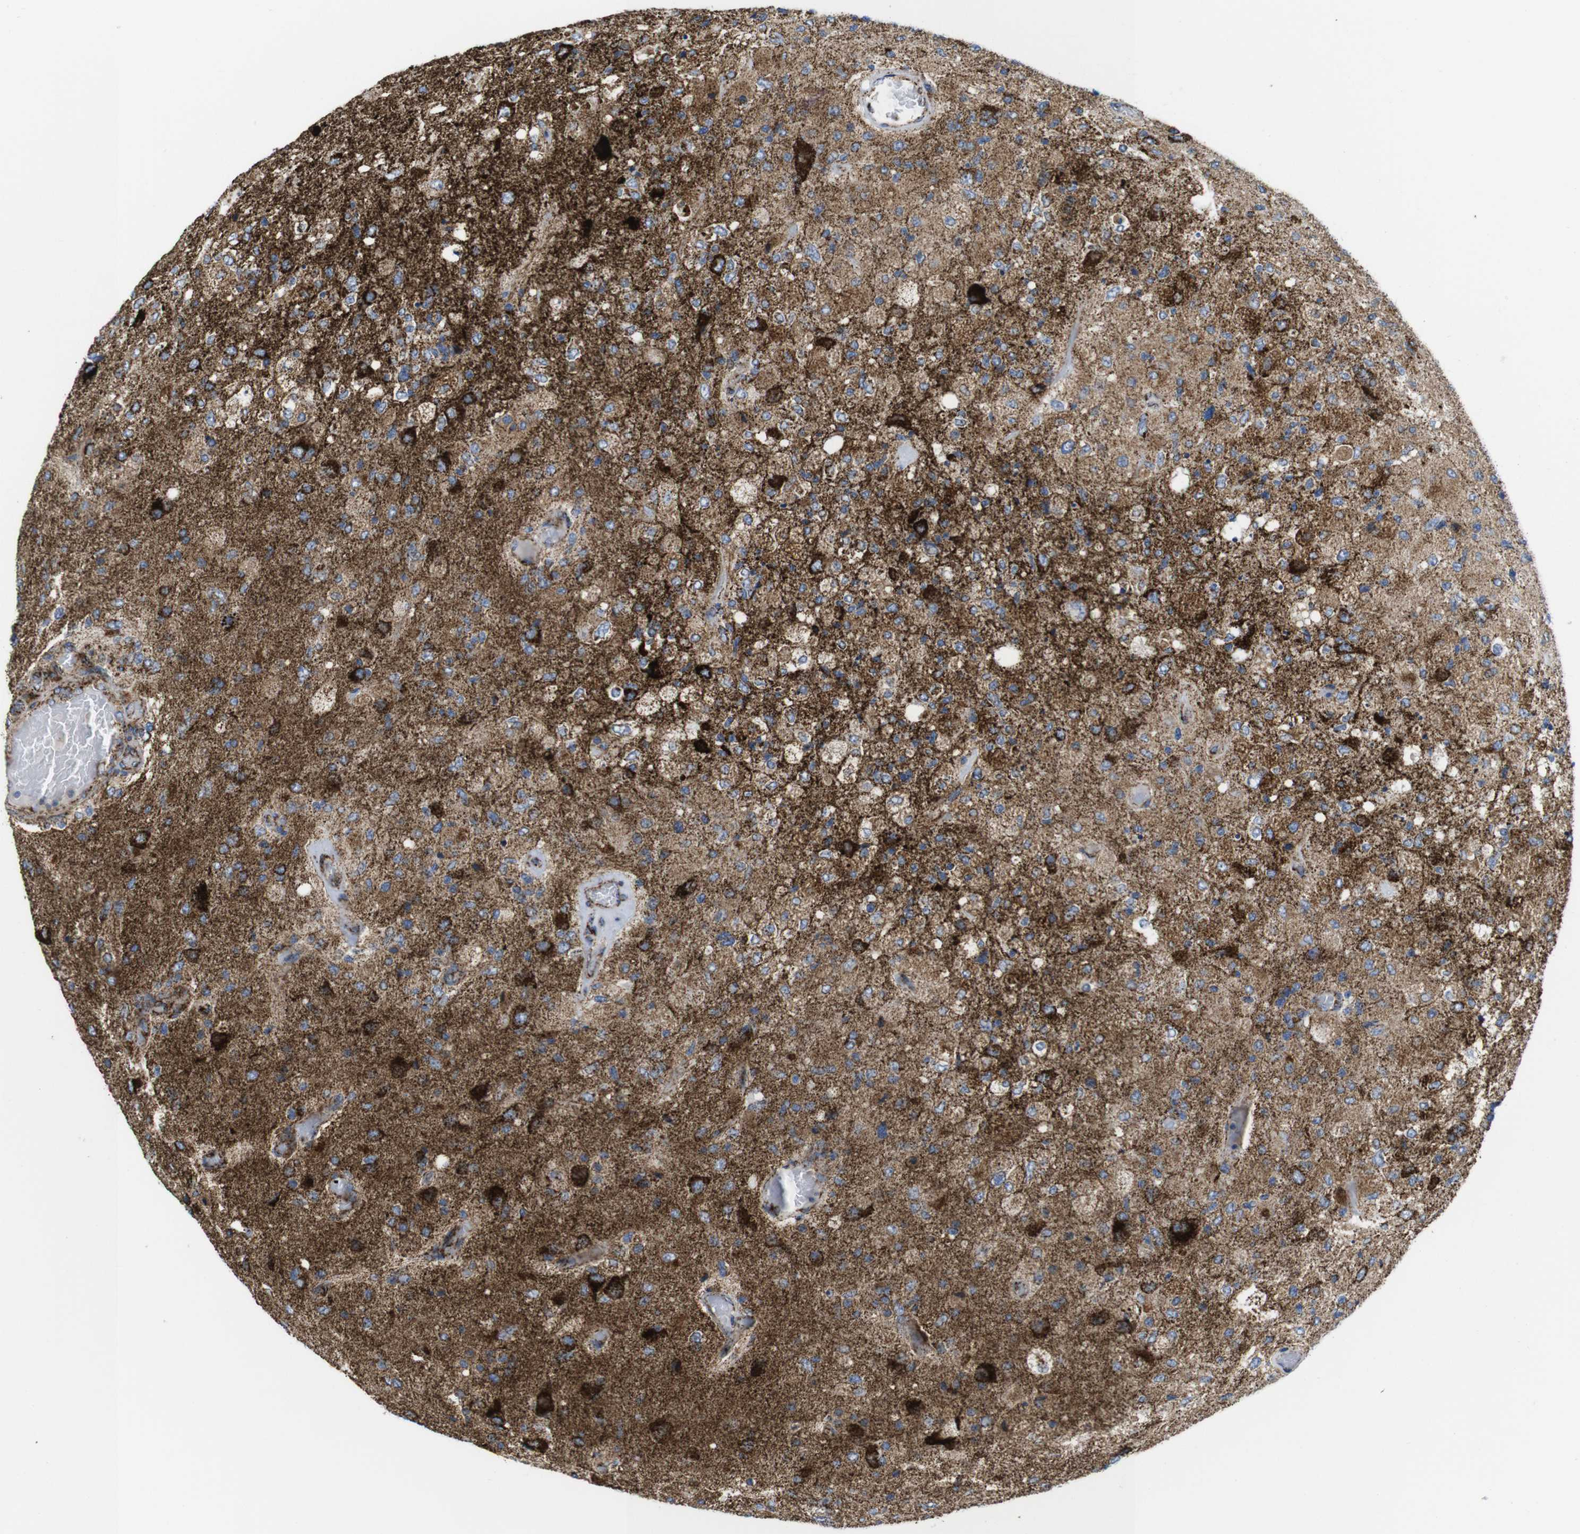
{"staining": {"intensity": "strong", "quantity": "25%-75%", "location": "cytoplasmic/membranous"}, "tissue": "glioma", "cell_type": "Tumor cells", "image_type": "cancer", "snomed": [{"axis": "morphology", "description": "Normal tissue, NOS"}, {"axis": "morphology", "description": "Glioma, malignant, High grade"}, {"axis": "topography", "description": "Cerebral cortex"}], "caption": "Immunohistochemical staining of malignant glioma (high-grade) shows high levels of strong cytoplasmic/membranous positivity in about 25%-75% of tumor cells.", "gene": "TMEM192", "patient": {"sex": "male", "age": 77}}